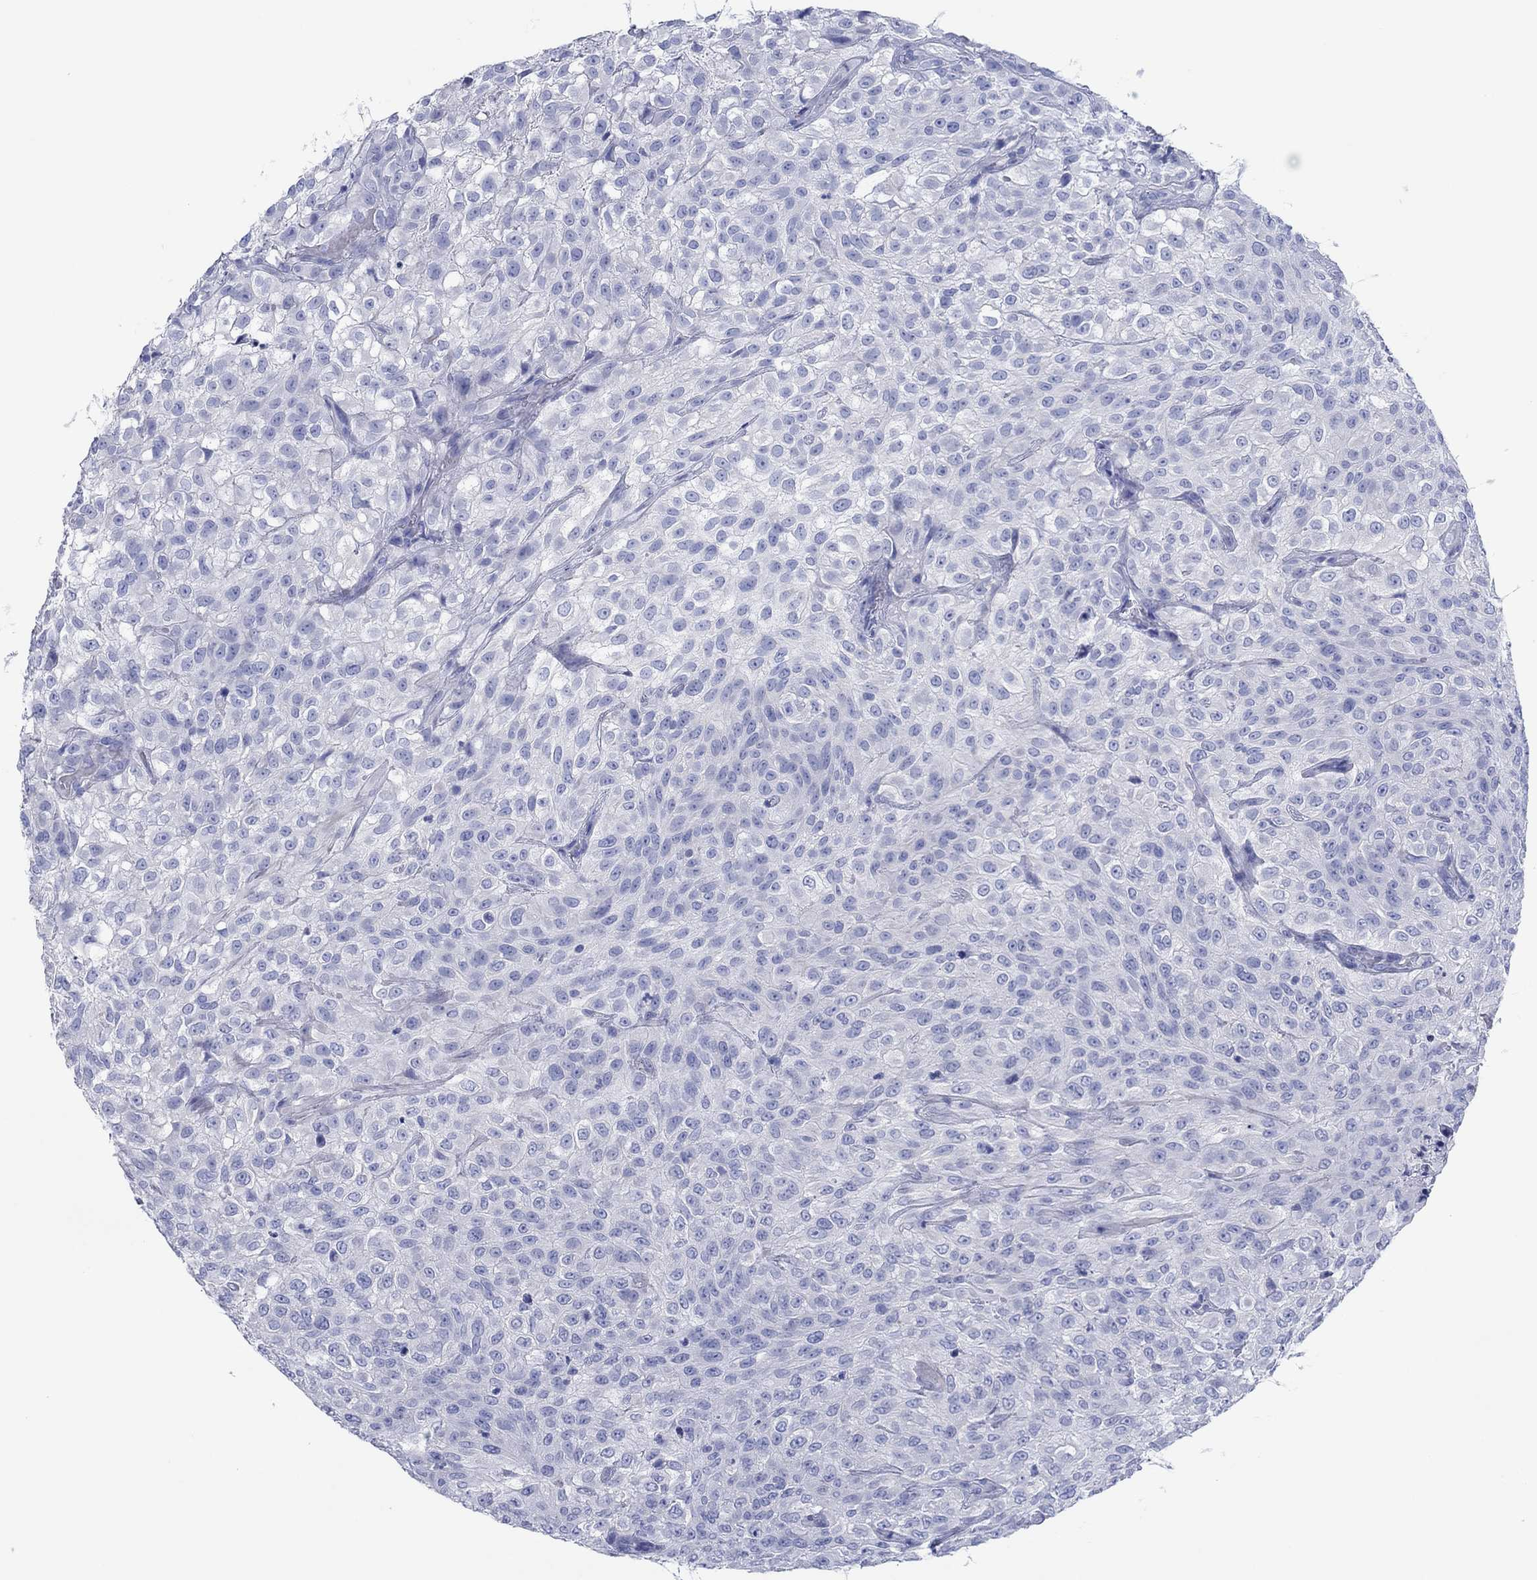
{"staining": {"intensity": "negative", "quantity": "none", "location": "none"}, "tissue": "urothelial cancer", "cell_type": "Tumor cells", "image_type": "cancer", "snomed": [{"axis": "morphology", "description": "Urothelial carcinoma, High grade"}, {"axis": "topography", "description": "Urinary bladder"}], "caption": "High-grade urothelial carcinoma was stained to show a protein in brown. There is no significant expression in tumor cells.", "gene": "HCRT", "patient": {"sex": "male", "age": 56}}